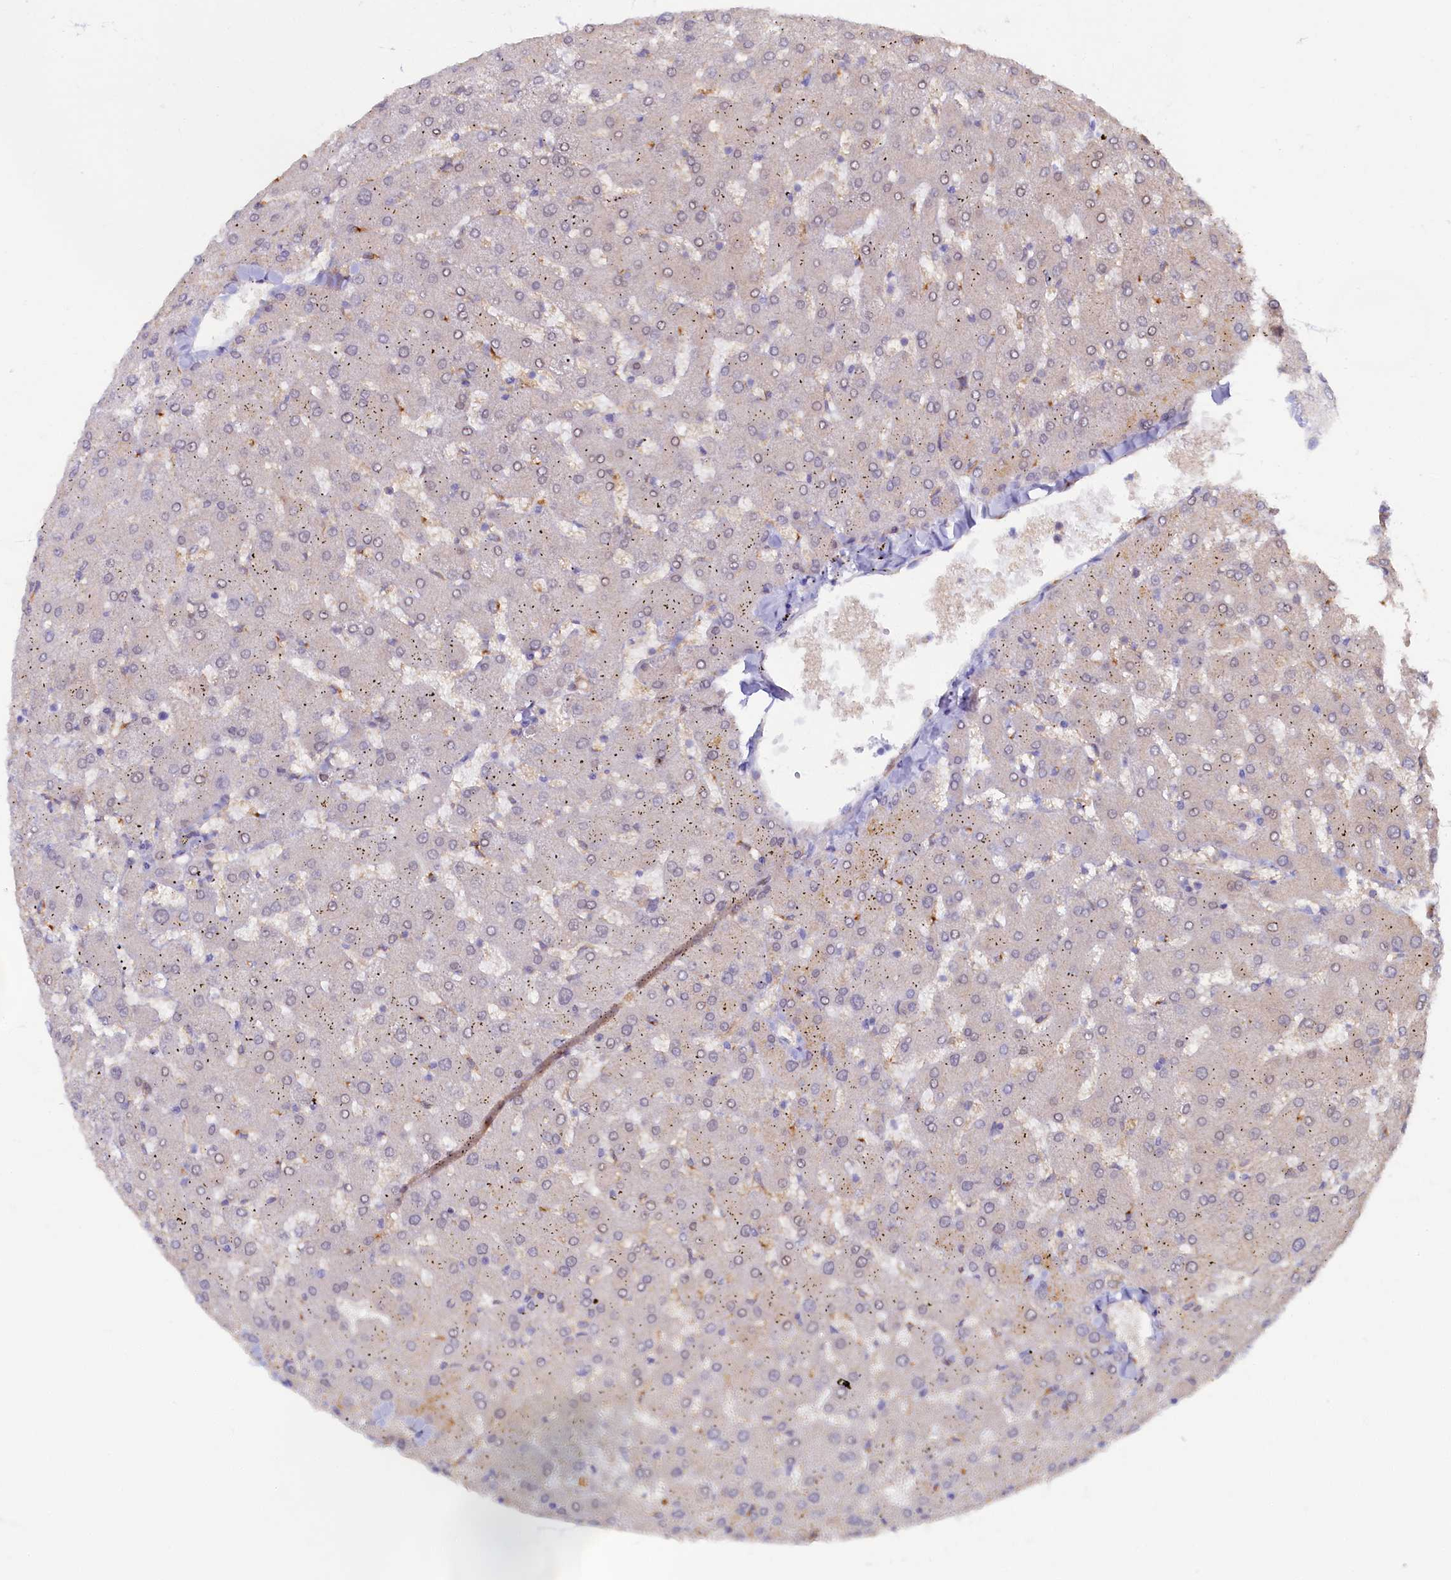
{"staining": {"intensity": "negative", "quantity": "none", "location": "none"}, "tissue": "liver", "cell_type": "Cholangiocytes", "image_type": "normal", "snomed": [{"axis": "morphology", "description": "Normal tissue, NOS"}, {"axis": "topography", "description": "Liver"}], "caption": "Image shows no protein staining in cholangiocytes of benign liver.", "gene": "STX12", "patient": {"sex": "female", "age": 63}}